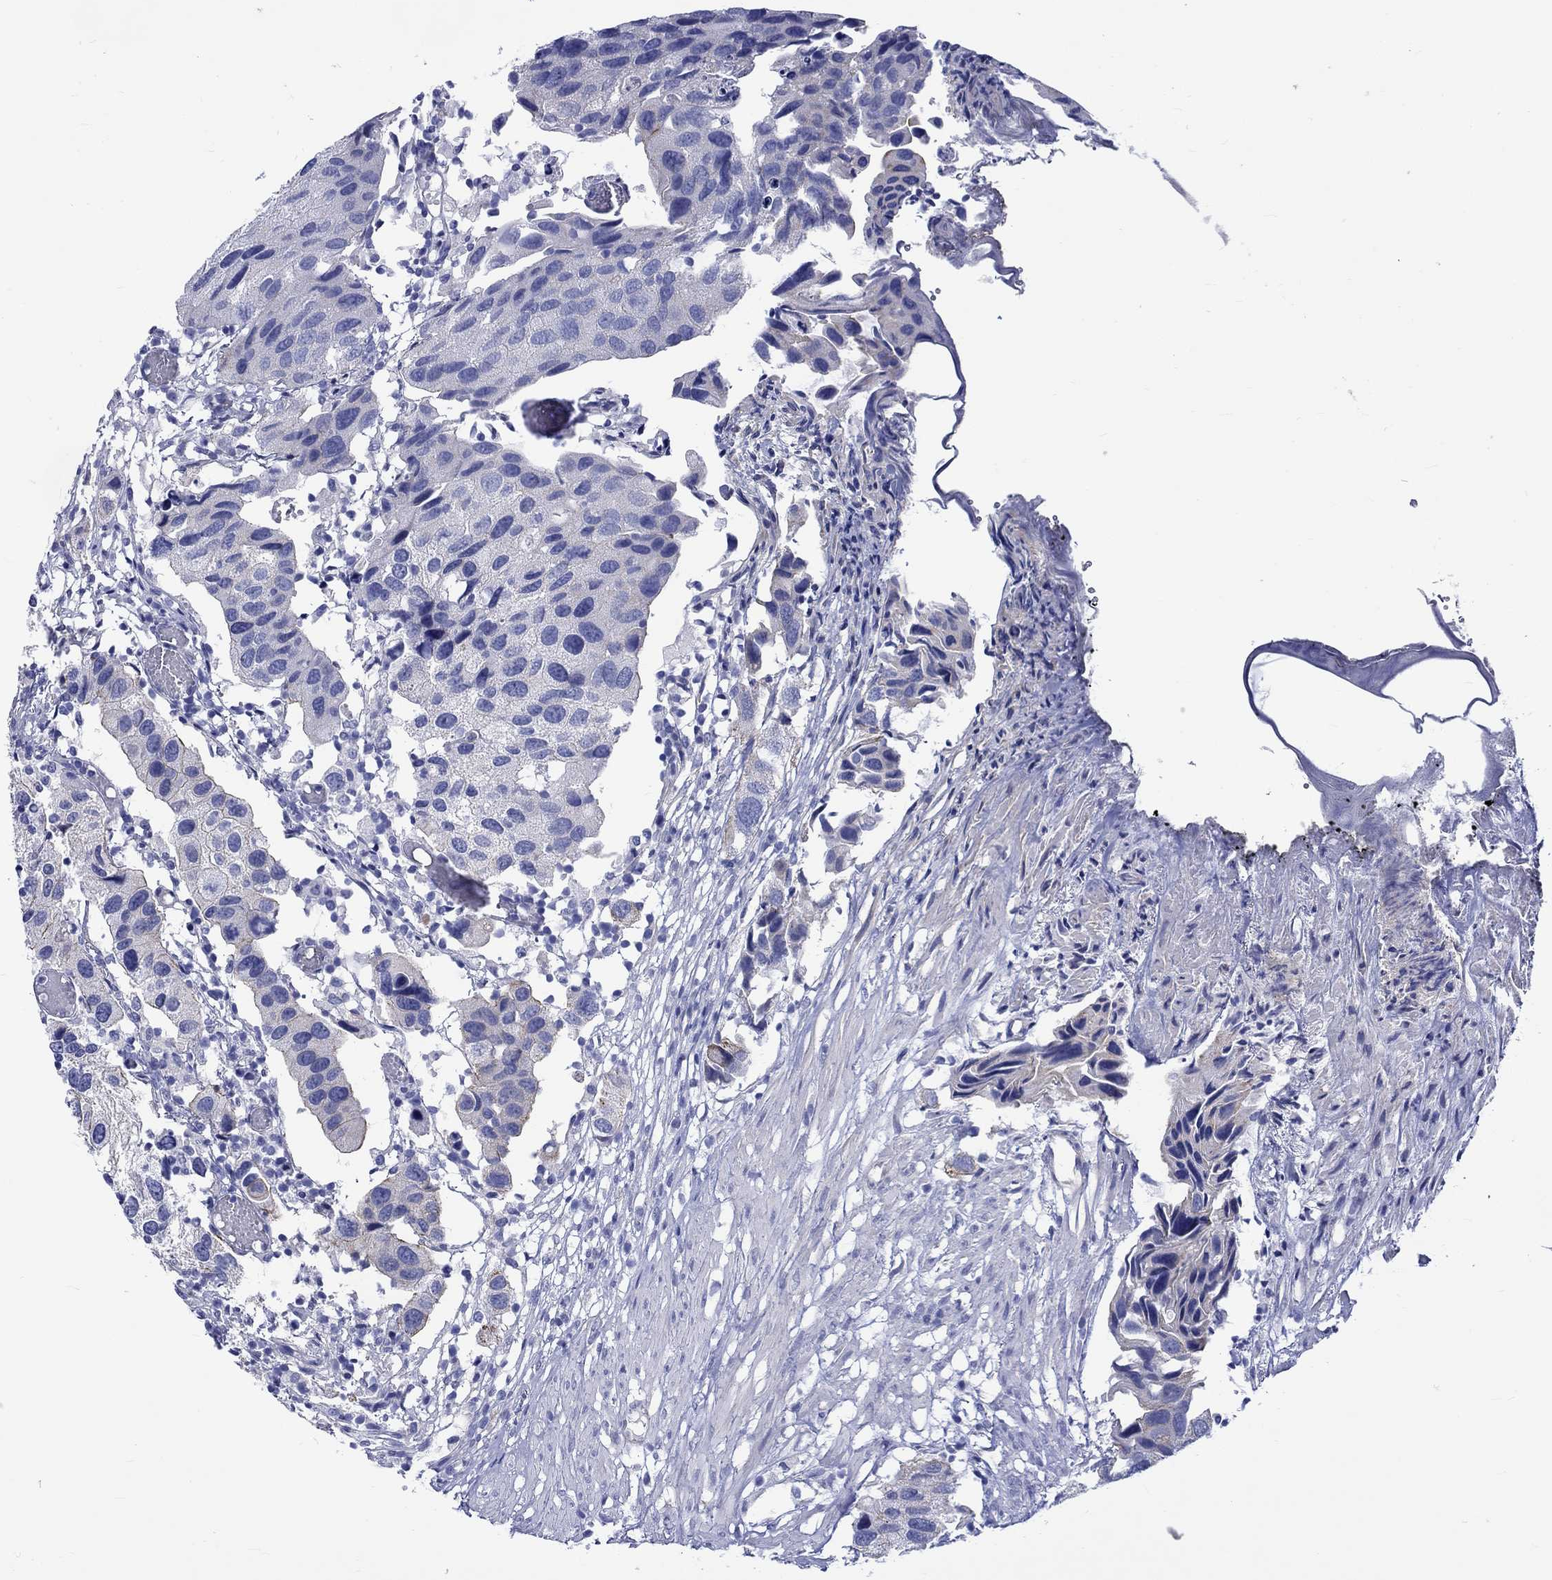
{"staining": {"intensity": "negative", "quantity": "none", "location": "none"}, "tissue": "urothelial cancer", "cell_type": "Tumor cells", "image_type": "cancer", "snomed": [{"axis": "morphology", "description": "Urothelial carcinoma, High grade"}, {"axis": "topography", "description": "Urinary bladder"}], "caption": "Immunohistochemical staining of urothelial carcinoma (high-grade) reveals no significant positivity in tumor cells.", "gene": "SH2D7", "patient": {"sex": "male", "age": 79}}